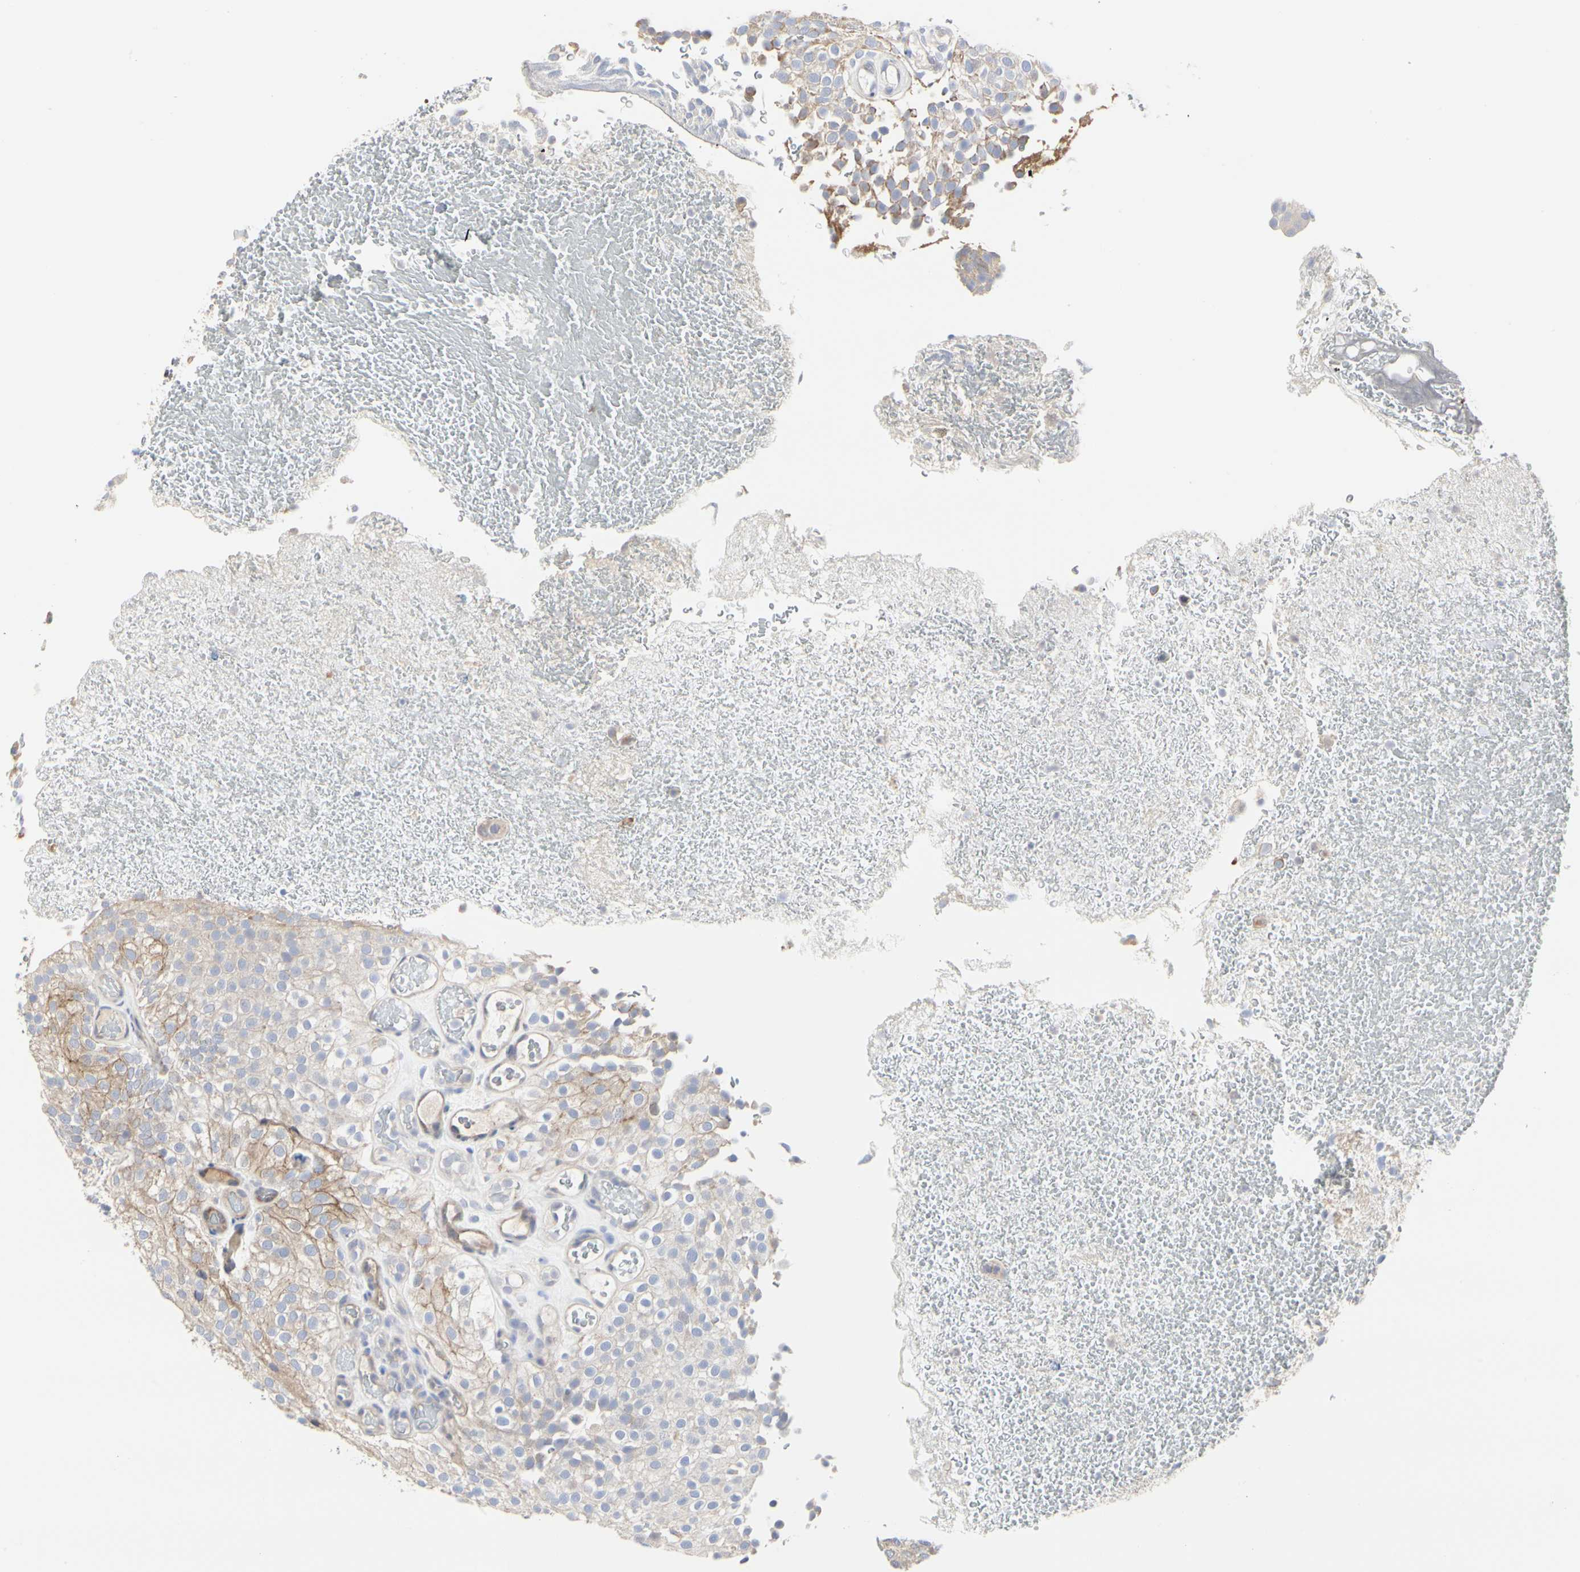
{"staining": {"intensity": "weak", "quantity": ">75%", "location": "cytoplasmic/membranous"}, "tissue": "urothelial cancer", "cell_type": "Tumor cells", "image_type": "cancer", "snomed": [{"axis": "morphology", "description": "Urothelial carcinoma, Low grade"}, {"axis": "topography", "description": "Urinary bladder"}], "caption": "DAB immunohistochemical staining of urothelial carcinoma (low-grade) displays weak cytoplasmic/membranous protein staining in about >75% of tumor cells. Ihc stains the protein of interest in brown and the nuclei are stained blue.", "gene": "C3orf52", "patient": {"sex": "male", "age": 78}}